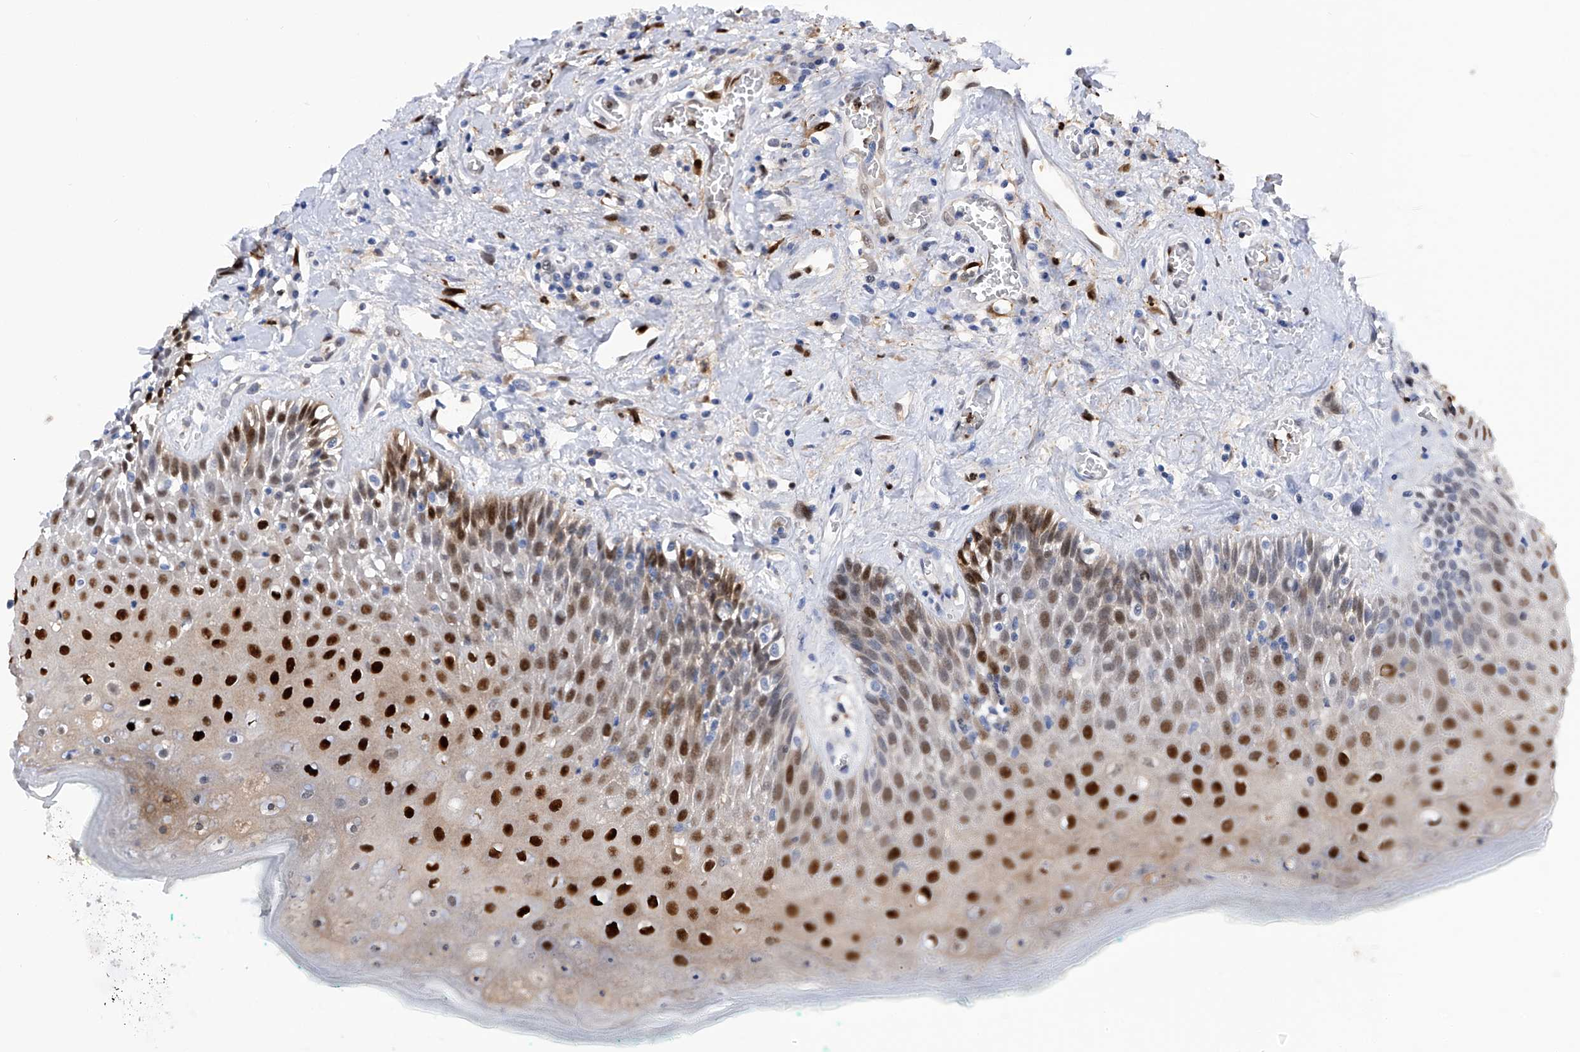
{"staining": {"intensity": "strong", "quantity": "25%-75%", "location": "nuclear"}, "tissue": "oral mucosa", "cell_type": "Squamous epithelial cells", "image_type": "normal", "snomed": [{"axis": "morphology", "description": "Normal tissue, NOS"}, {"axis": "topography", "description": "Oral tissue"}], "caption": "High-power microscopy captured an immunohistochemistry image of unremarkable oral mucosa, revealing strong nuclear staining in about 25%-75% of squamous epithelial cells. The protein is shown in brown color, while the nuclei are stained blue.", "gene": "PHF20", "patient": {"sex": "female", "age": 70}}